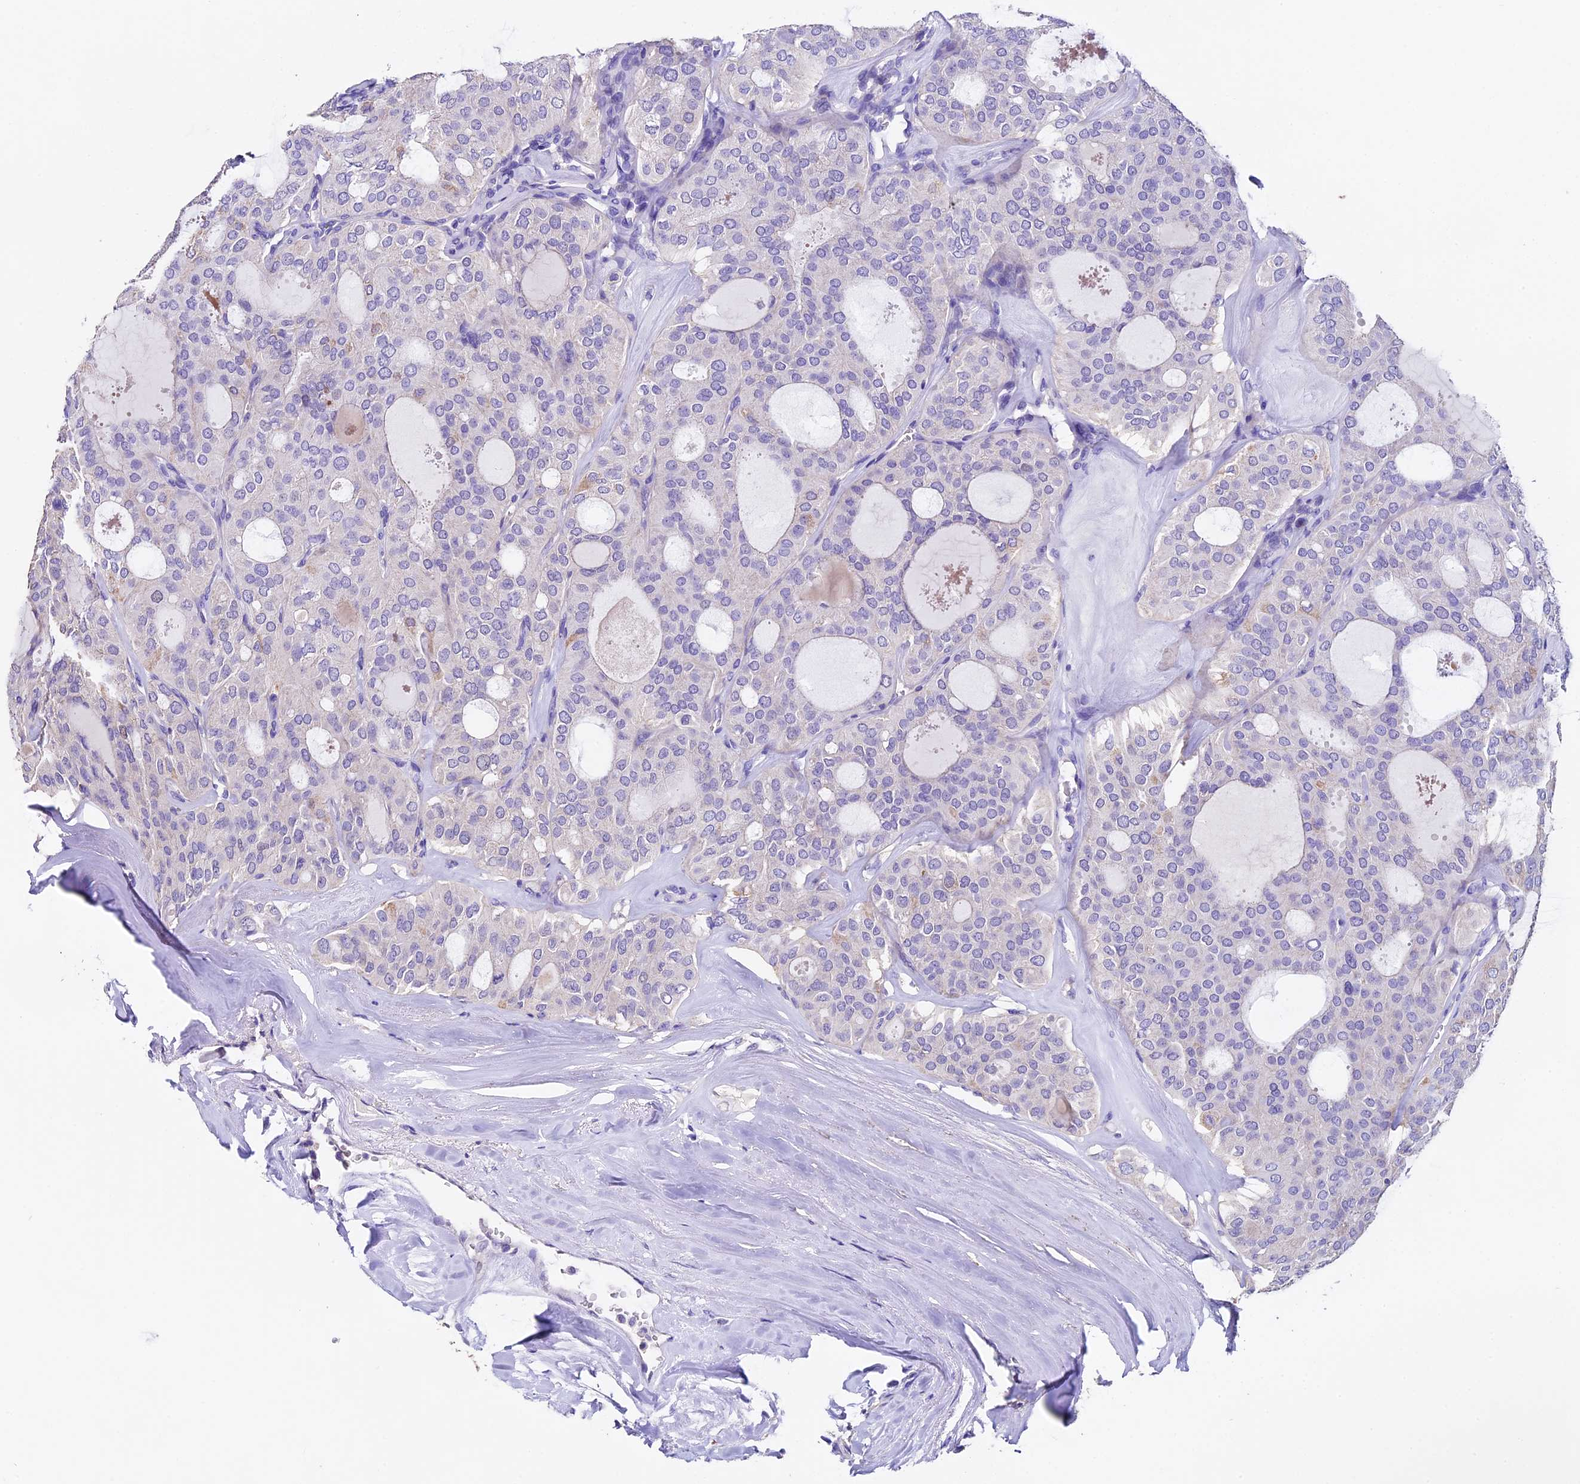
{"staining": {"intensity": "negative", "quantity": "none", "location": "none"}, "tissue": "thyroid cancer", "cell_type": "Tumor cells", "image_type": "cancer", "snomed": [{"axis": "morphology", "description": "Follicular adenoma carcinoma, NOS"}, {"axis": "topography", "description": "Thyroid gland"}], "caption": "The image exhibits no staining of tumor cells in follicular adenoma carcinoma (thyroid). (DAB immunohistochemistry (IHC) with hematoxylin counter stain).", "gene": "FBXW9", "patient": {"sex": "male", "age": 75}}